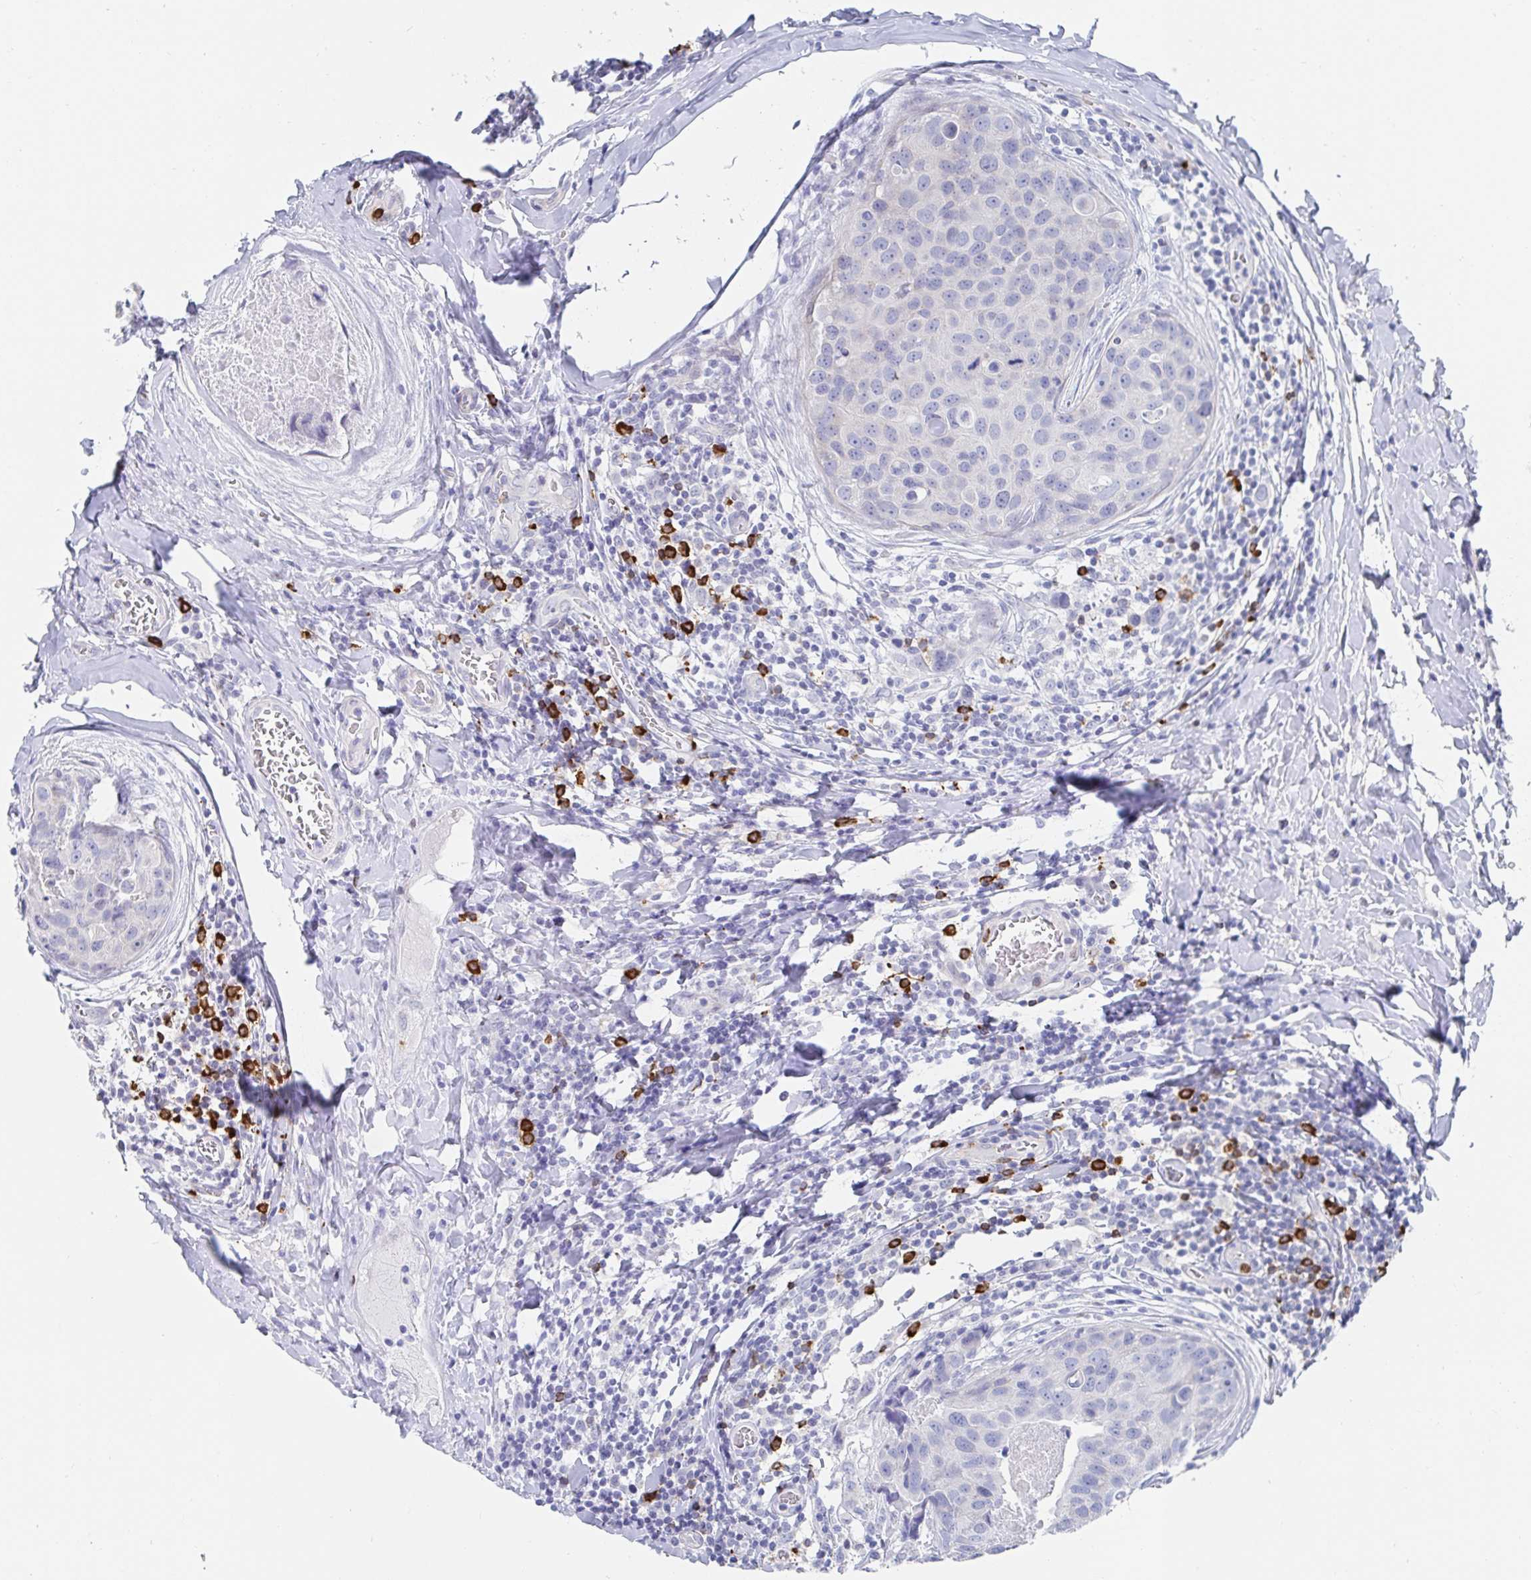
{"staining": {"intensity": "negative", "quantity": "none", "location": "none"}, "tissue": "breast cancer", "cell_type": "Tumor cells", "image_type": "cancer", "snomed": [{"axis": "morphology", "description": "Duct carcinoma"}, {"axis": "topography", "description": "Breast"}], "caption": "This is an immunohistochemistry micrograph of human infiltrating ductal carcinoma (breast). There is no positivity in tumor cells.", "gene": "PACSIN1", "patient": {"sex": "female", "age": 24}}